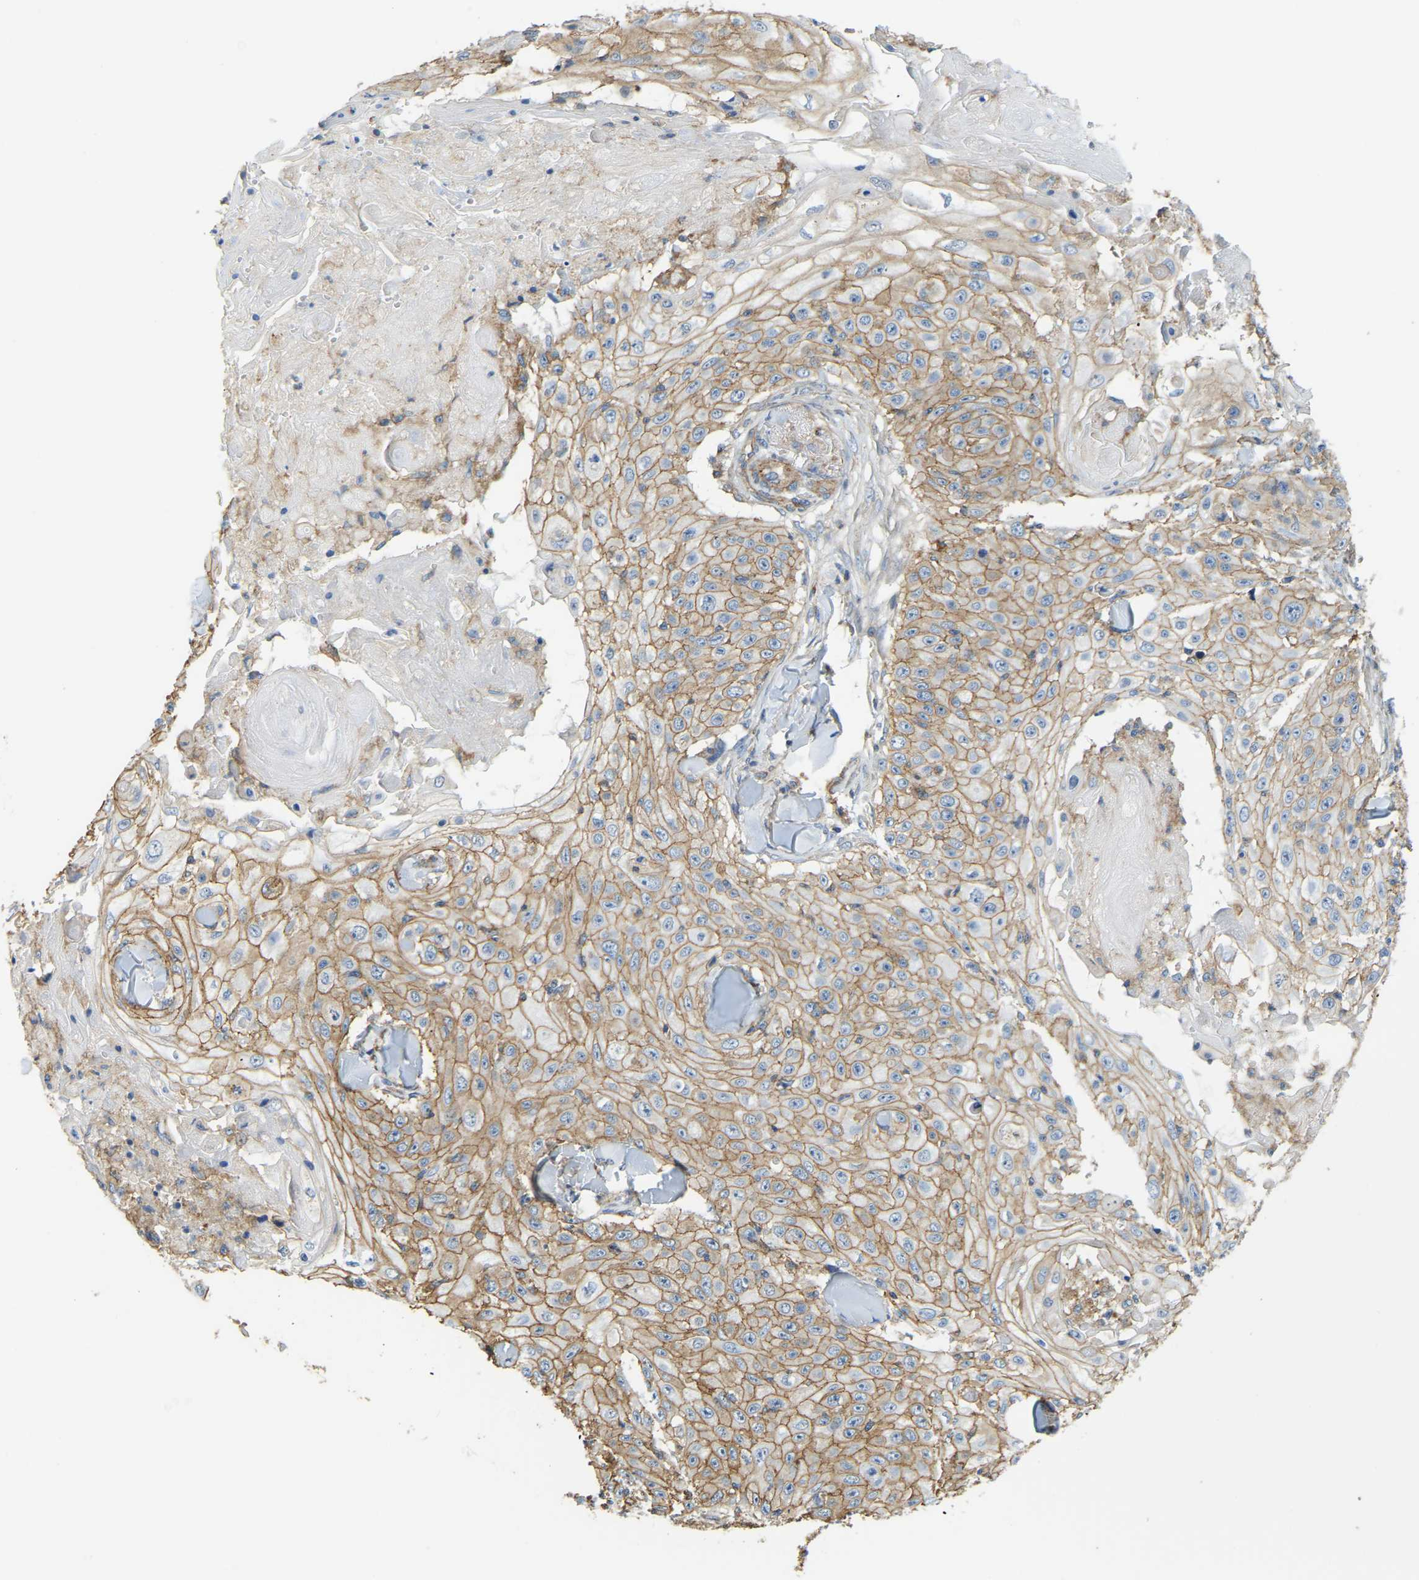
{"staining": {"intensity": "moderate", "quantity": ">75%", "location": "cytoplasmic/membranous"}, "tissue": "skin cancer", "cell_type": "Tumor cells", "image_type": "cancer", "snomed": [{"axis": "morphology", "description": "Squamous cell carcinoma, NOS"}, {"axis": "topography", "description": "Skin"}], "caption": "Tumor cells display medium levels of moderate cytoplasmic/membranous expression in about >75% of cells in skin cancer (squamous cell carcinoma).", "gene": "AHNAK", "patient": {"sex": "male", "age": 86}}